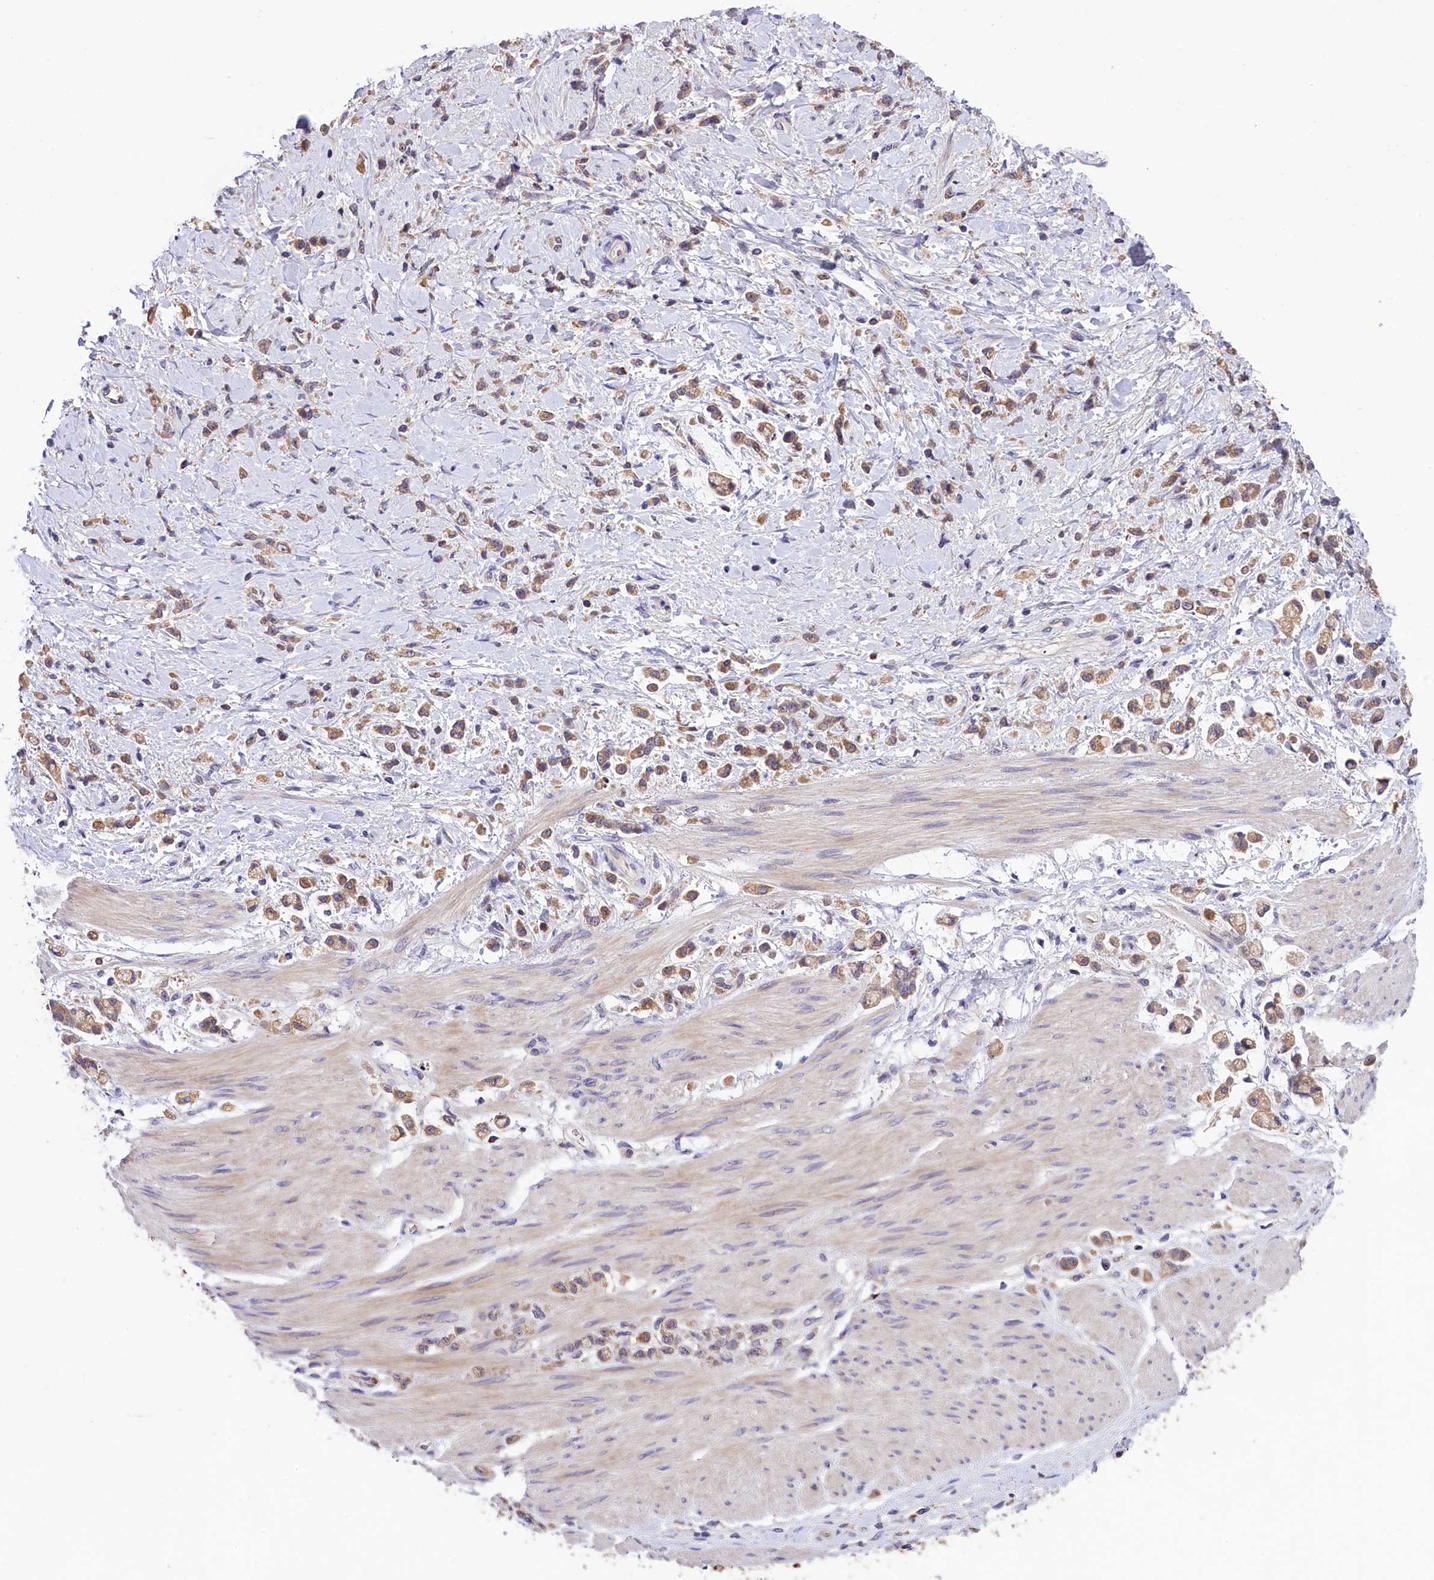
{"staining": {"intensity": "weak", "quantity": ">75%", "location": "cytoplasmic/membranous"}, "tissue": "stomach cancer", "cell_type": "Tumor cells", "image_type": "cancer", "snomed": [{"axis": "morphology", "description": "Adenocarcinoma, NOS"}, {"axis": "topography", "description": "Stomach"}], "caption": "A low amount of weak cytoplasmic/membranous staining is identified in about >75% of tumor cells in stomach cancer (adenocarcinoma) tissue. The protein of interest is shown in brown color, while the nuclei are stained blue.", "gene": "PHAF1", "patient": {"sex": "female", "age": 60}}